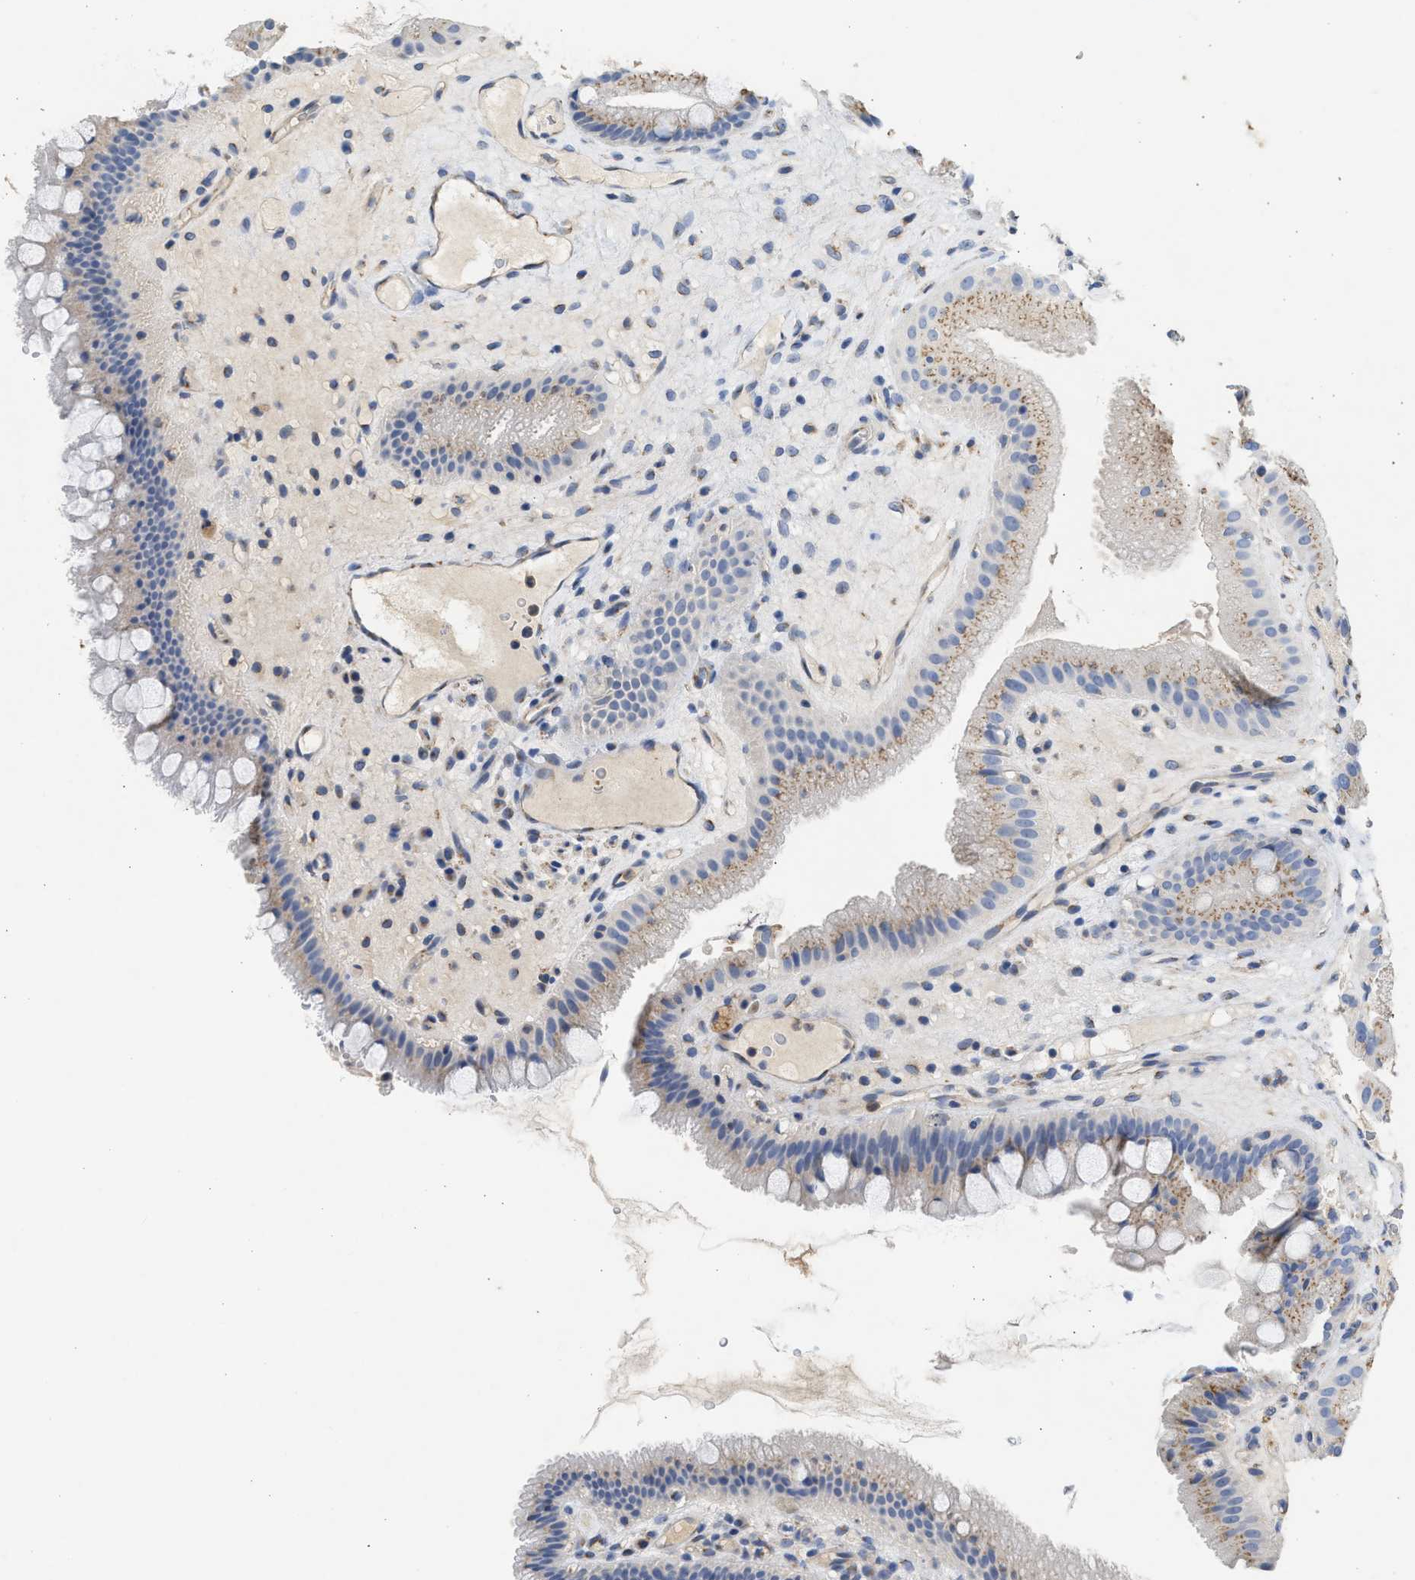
{"staining": {"intensity": "moderate", "quantity": ">75%", "location": "cytoplasmic/membranous"}, "tissue": "gallbladder", "cell_type": "Glandular cells", "image_type": "normal", "snomed": [{"axis": "morphology", "description": "Normal tissue, NOS"}, {"axis": "topography", "description": "Gallbladder"}], "caption": "Protein expression analysis of normal gallbladder demonstrates moderate cytoplasmic/membranous expression in about >75% of glandular cells.", "gene": "IPO8", "patient": {"sex": "male", "age": 49}}